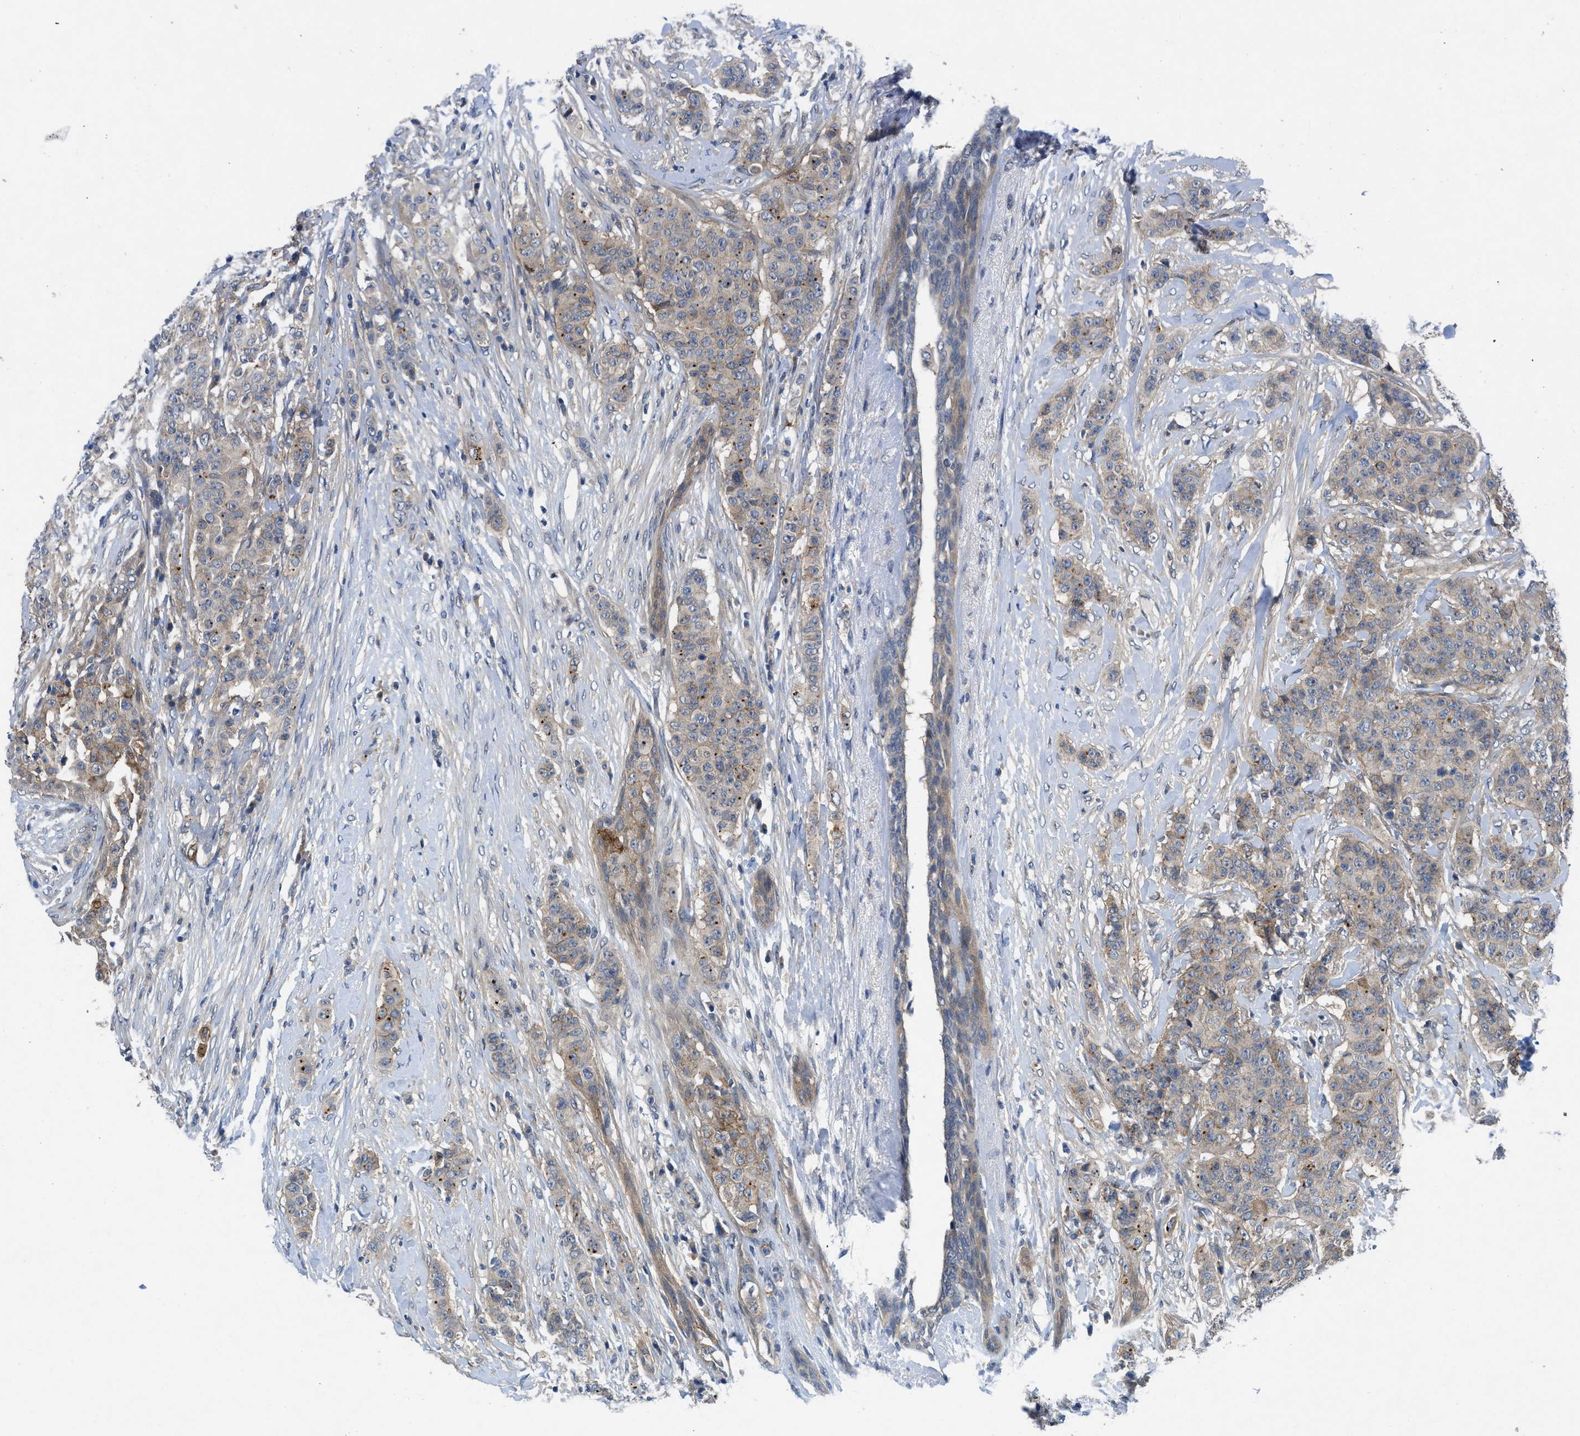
{"staining": {"intensity": "weak", "quantity": ">75%", "location": "cytoplasmic/membranous"}, "tissue": "breast cancer", "cell_type": "Tumor cells", "image_type": "cancer", "snomed": [{"axis": "morphology", "description": "Normal tissue, NOS"}, {"axis": "morphology", "description": "Duct carcinoma"}, {"axis": "topography", "description": "Breast"}], "caption": "Infiltrating ductal carcinoma (breast) stained with DAB (3,3'-diaminobenzidine) IHC displays low levels of weak cytoplasmic/membranous staining in approximately >75% of tumor cells. The staining was performed using DAB (3,3'-diaminobenzidine) to visualize the protein expression in brown, while the nuclei were stained in blue with hematoxylin (Magnification: 20x).", "gene": "PANX1", "patient": {"sex": "female", "age": 40}}